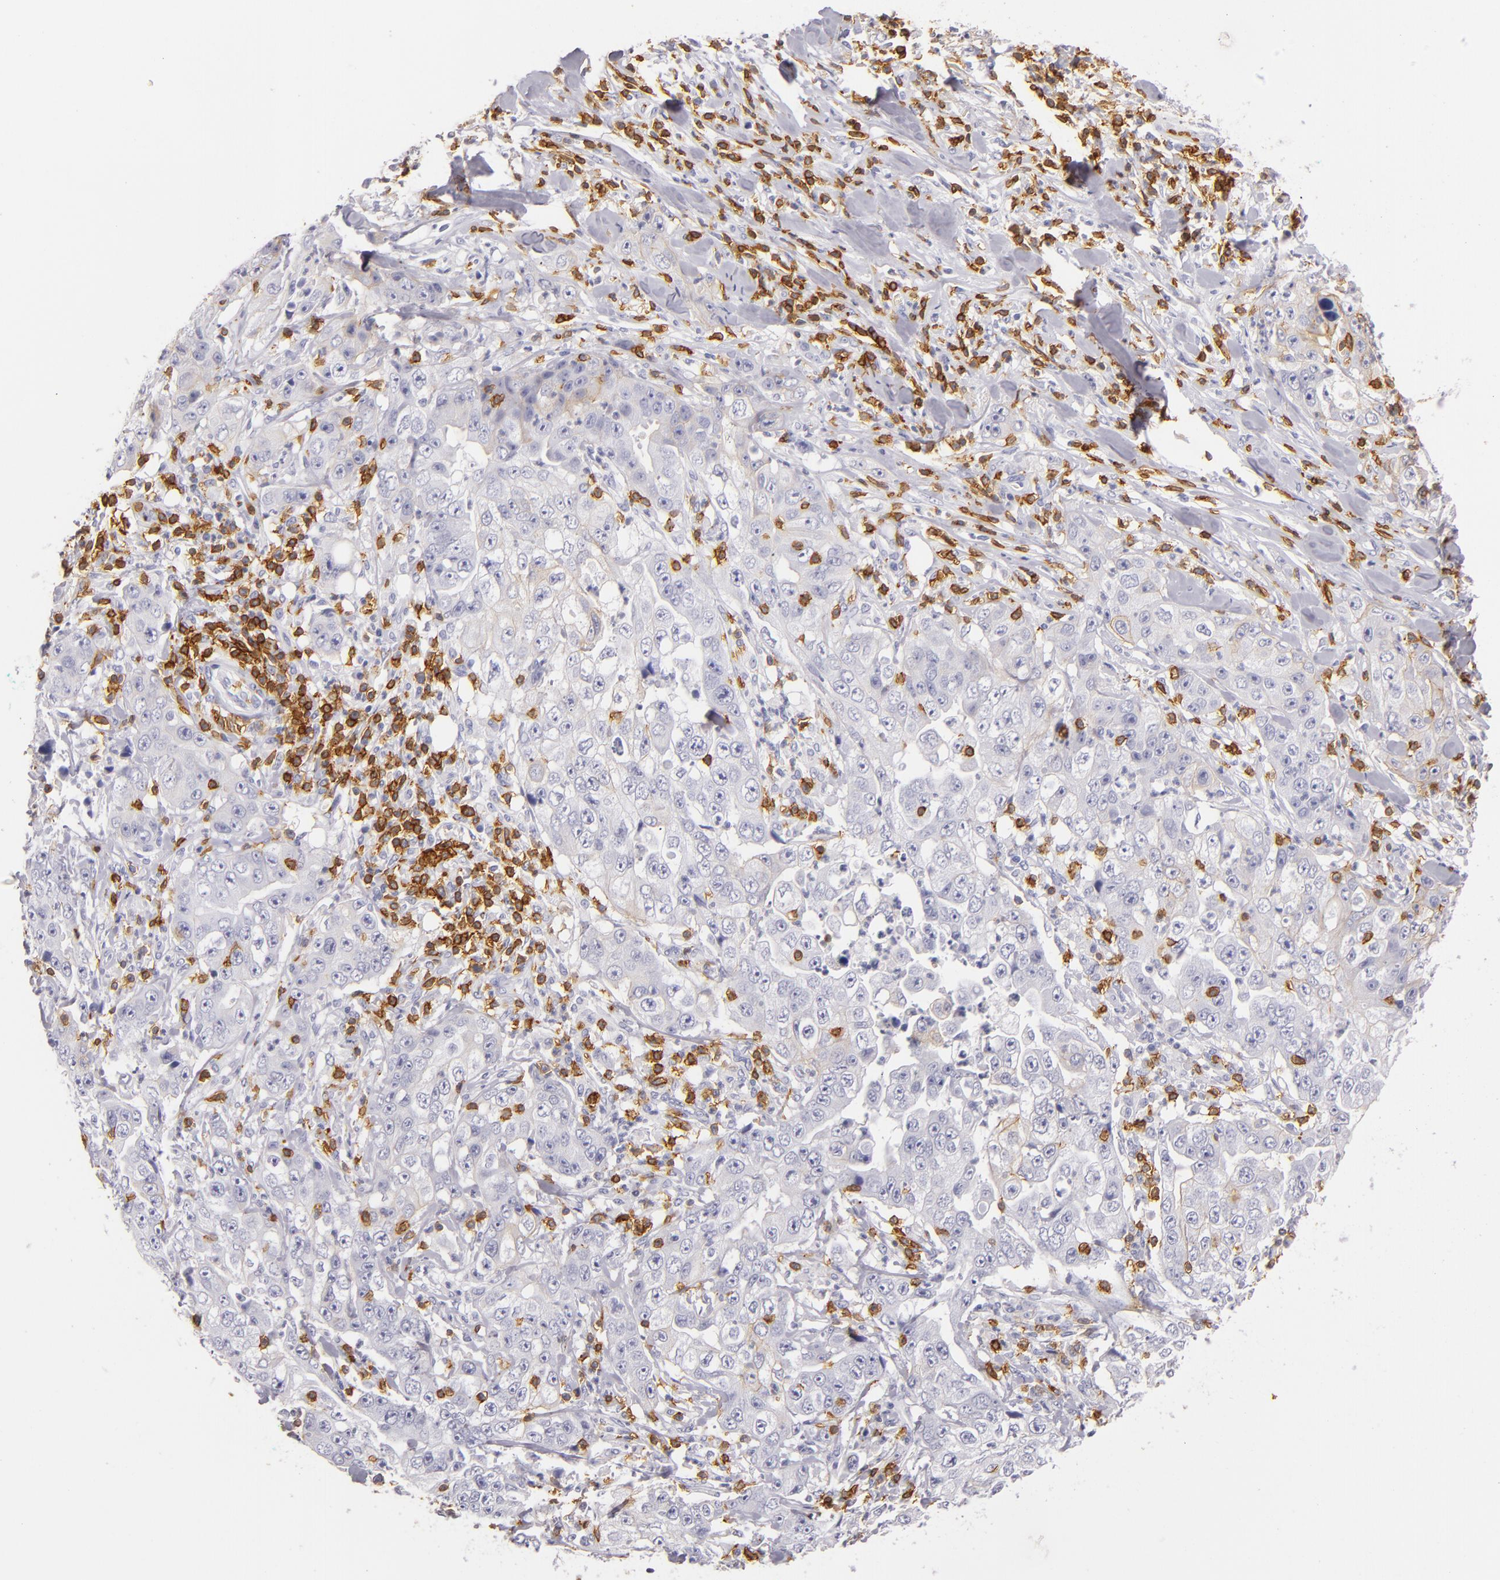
{"staining": {"intensity": "negative", "quantity": "none", "location": "none"}, "tissue": "lung cancer", "cell_type": "Tumor cells", "image_type": "cancer", "snomed": [{"axis": "morphology", "description": "Squamous cell carcinoma, NOS"}, {"axis": "topography", "description": "Lung"}], "caption": "Protein analysis of lung squamous cell carcinoma exhibits no significant positivity in tumor cells.", "gene": "LAT", "patient": {"sex": "male", "age": 64}}